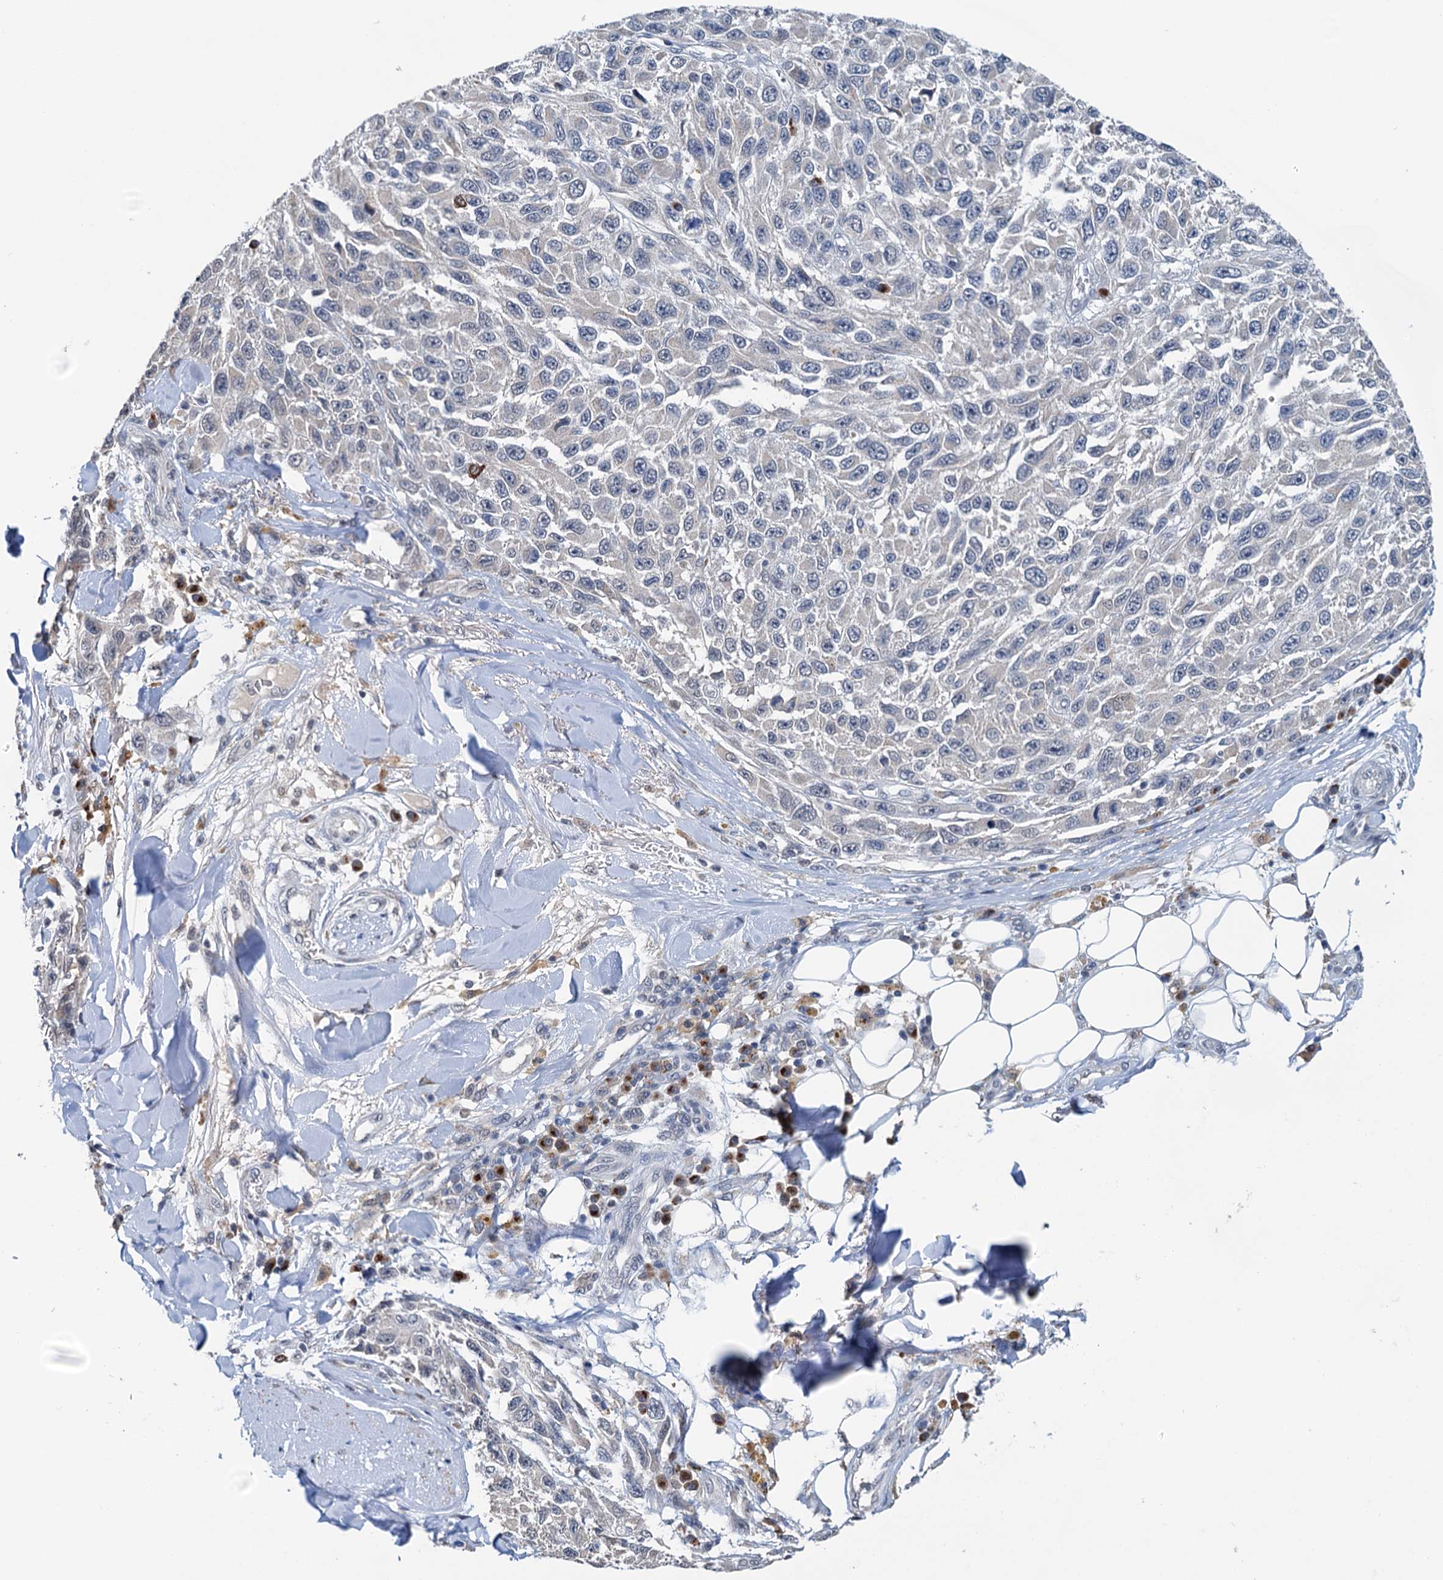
{"staining": {"intensity": "negative", "quantity": "none", "location": "none"}, "tissue": "melanoma", "cell_type": "Tumor cells", "image_type": "cancer", "snomed": [{"axis": "morphology", "description": "Normal tissue, NOS"}, {"axis": "morphology", "description": "Malignant melanoma, NOS"}, {"axis": "topography", "description": "Skin"}], "caption": "The immunohistochemistry (IHC) photomicrograph has no significant expression in tumor cells of melanoma tissue.", "gene": "SHLD1", "patient": {"sex": "female", "age": 96}}